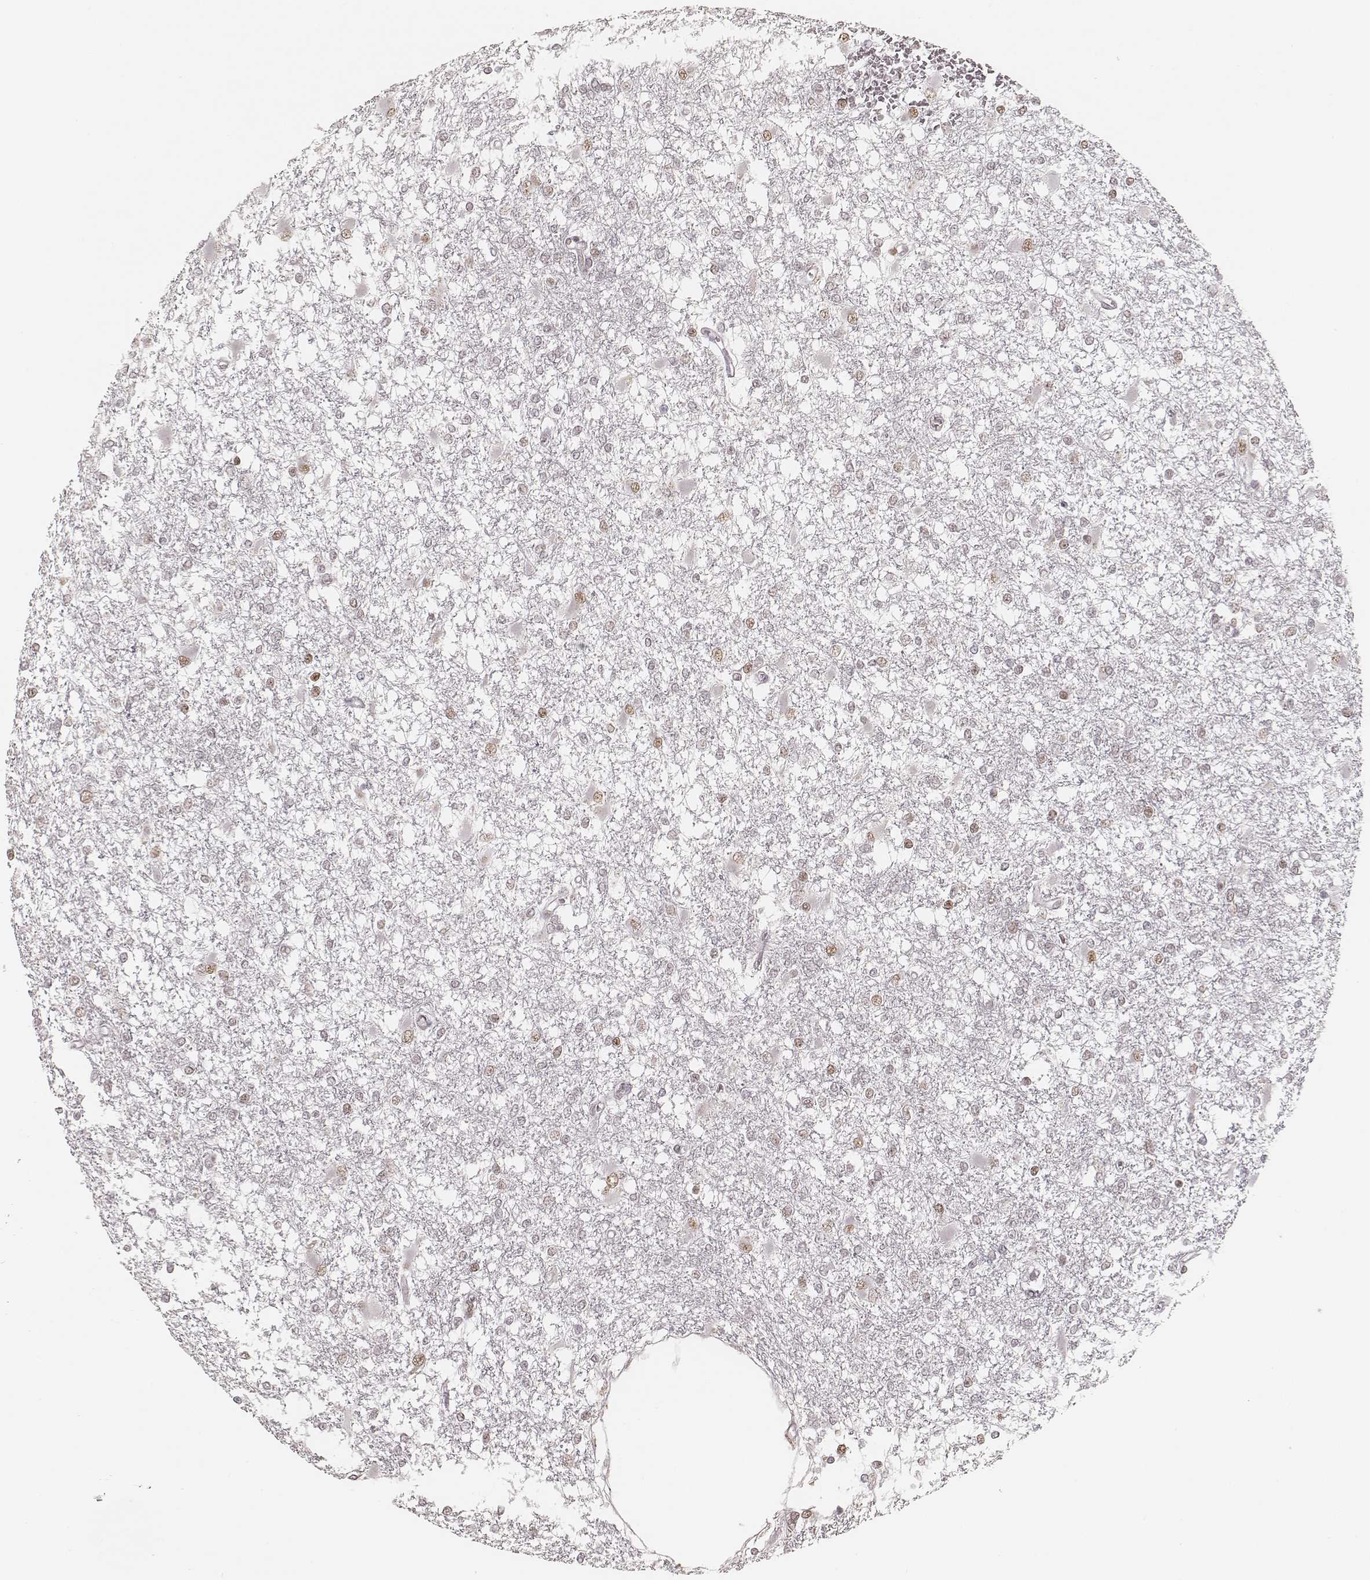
{"staining": {"intensity": "moderate", "quantity": "<25%", "location": "nuclear"}, "tissue": "glioma", "cell_type": "Tumor cells", "image_type": "cancer", "snomed": [{"axis": "morphology", "description": "Glioma, malignant, High grade"}, {"axis": "topography", "description": "Cerebral cortex"}], "caption": "Glioma was stained to show a protein in brown. There is low levels of moderate nuclear expression in approximately <25% of tumor cells.", "gene": "HNRNPC", "patient": {"sex": "male", "age": 79}}